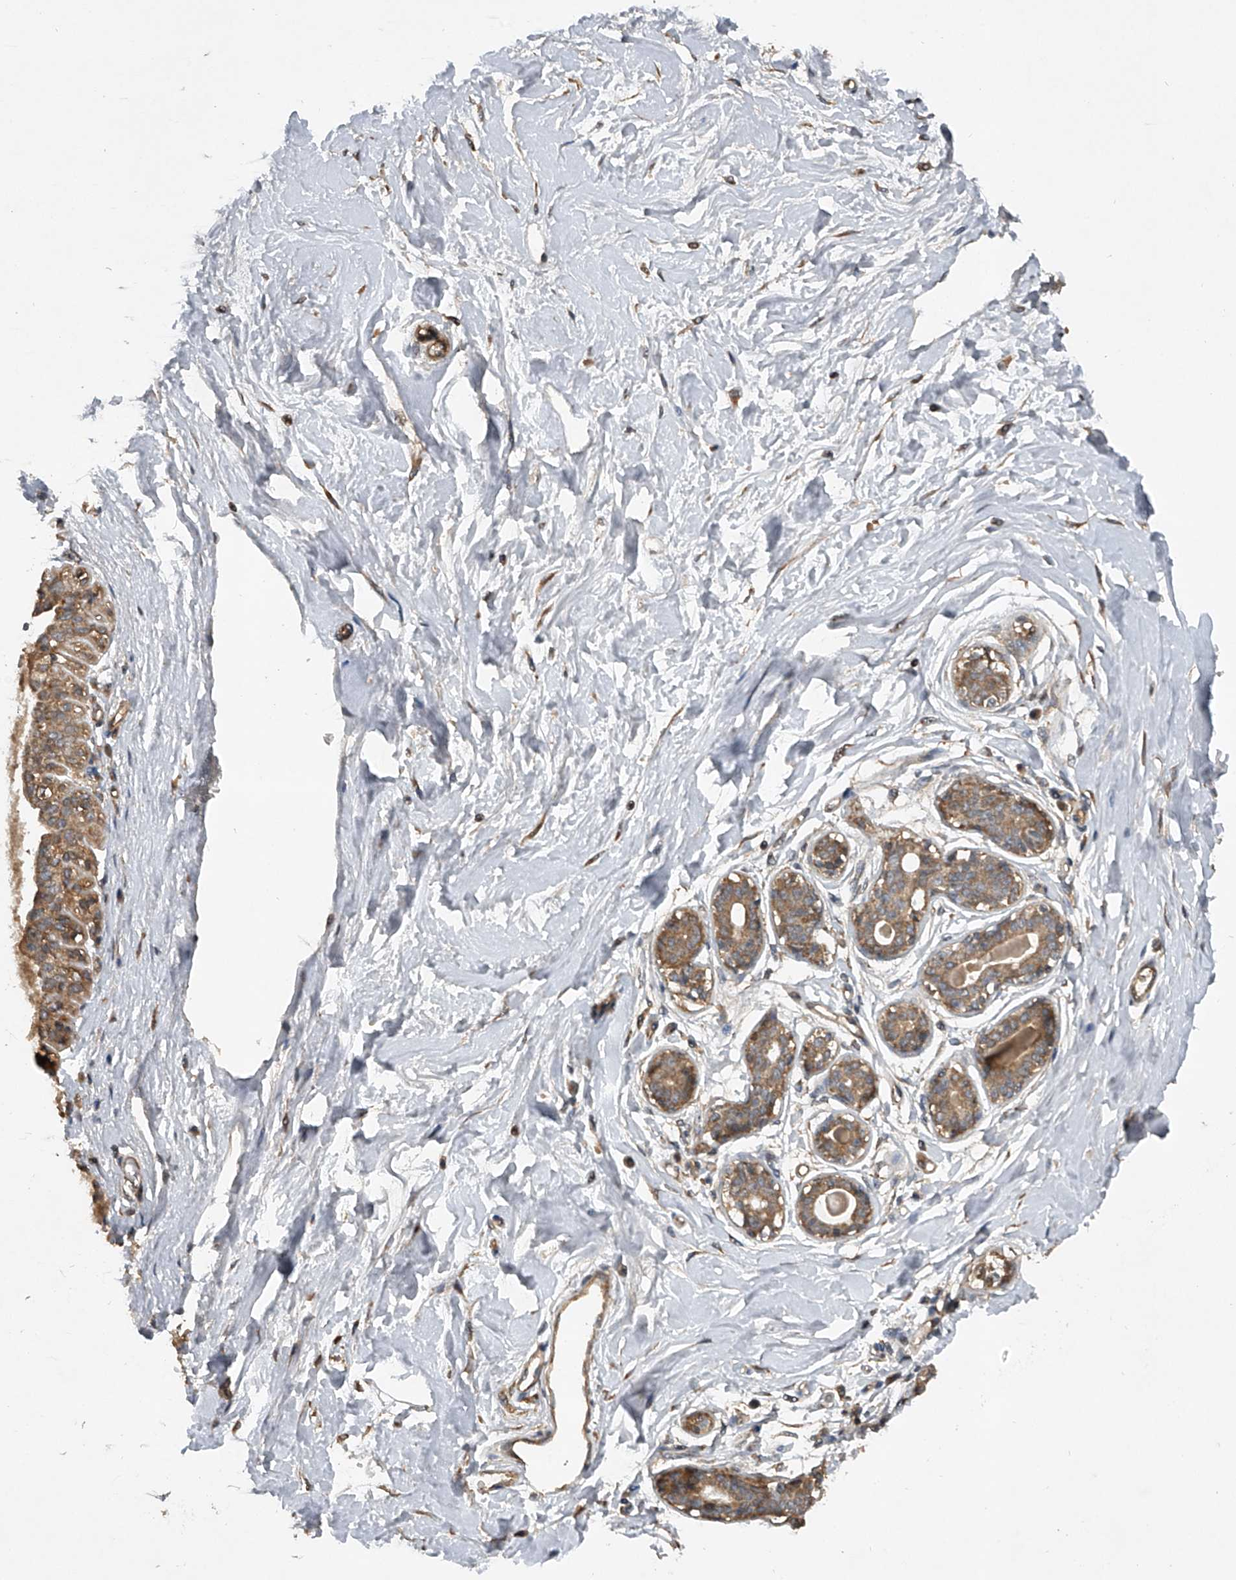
{"staining": {"intensity": "negative", "quantity": "none", "location": "none"}, "tissue": "breast", "cell_type": "Adipocytes", "image_type": "normal", "snomed": [{"axis": "morphology", "description": "Normal tissue, NOS"}, {"axis": "topography", "description": "Breast"}], "caption": "There is no significant expression in adipocytes of breast. (DAB IHC, high magnification).", "gene": "NFS1", "patient": {"sex": "female", "age": 45}}